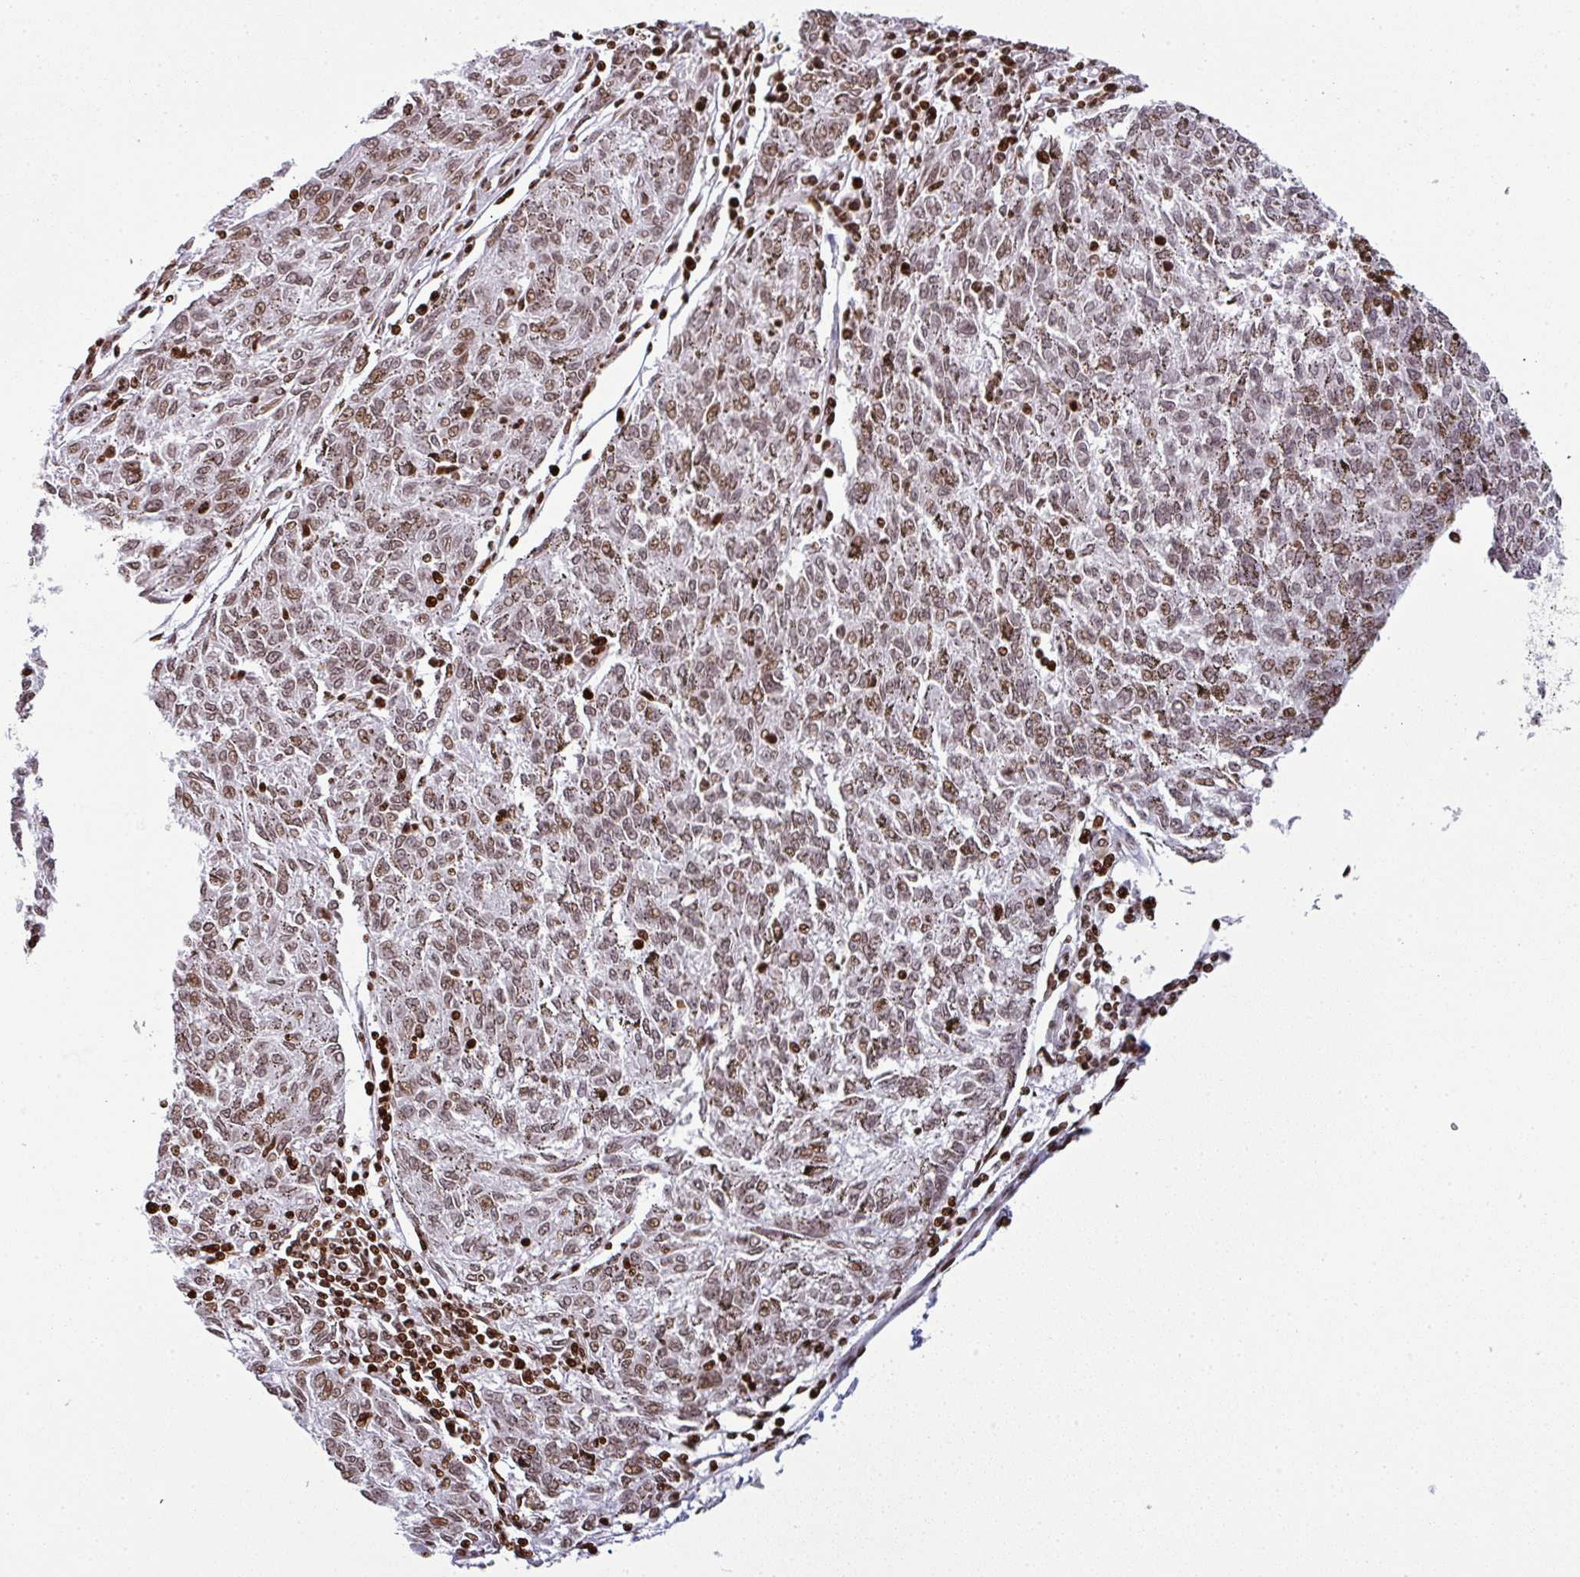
{"staining": {"intensity": "moderate", "quantity": ">75%", "location": "nuclear"}, "tissue": "melanoma", "cell_type": "Tumor cells", "image_type": "cancer", "snomed": [{"axis": "morphology", "description": "Malignant melanoma, NOS"}, {"axis": "topography", "description": "Skin"}], "caption": "Immunohistochemistry (DAB) staining of malignant melanoma reveals moderate nuclear protein positivity in about >75% of tumor cells.", "gene": "RASL11A", "patient": {"sex": "female", "age": 72}}